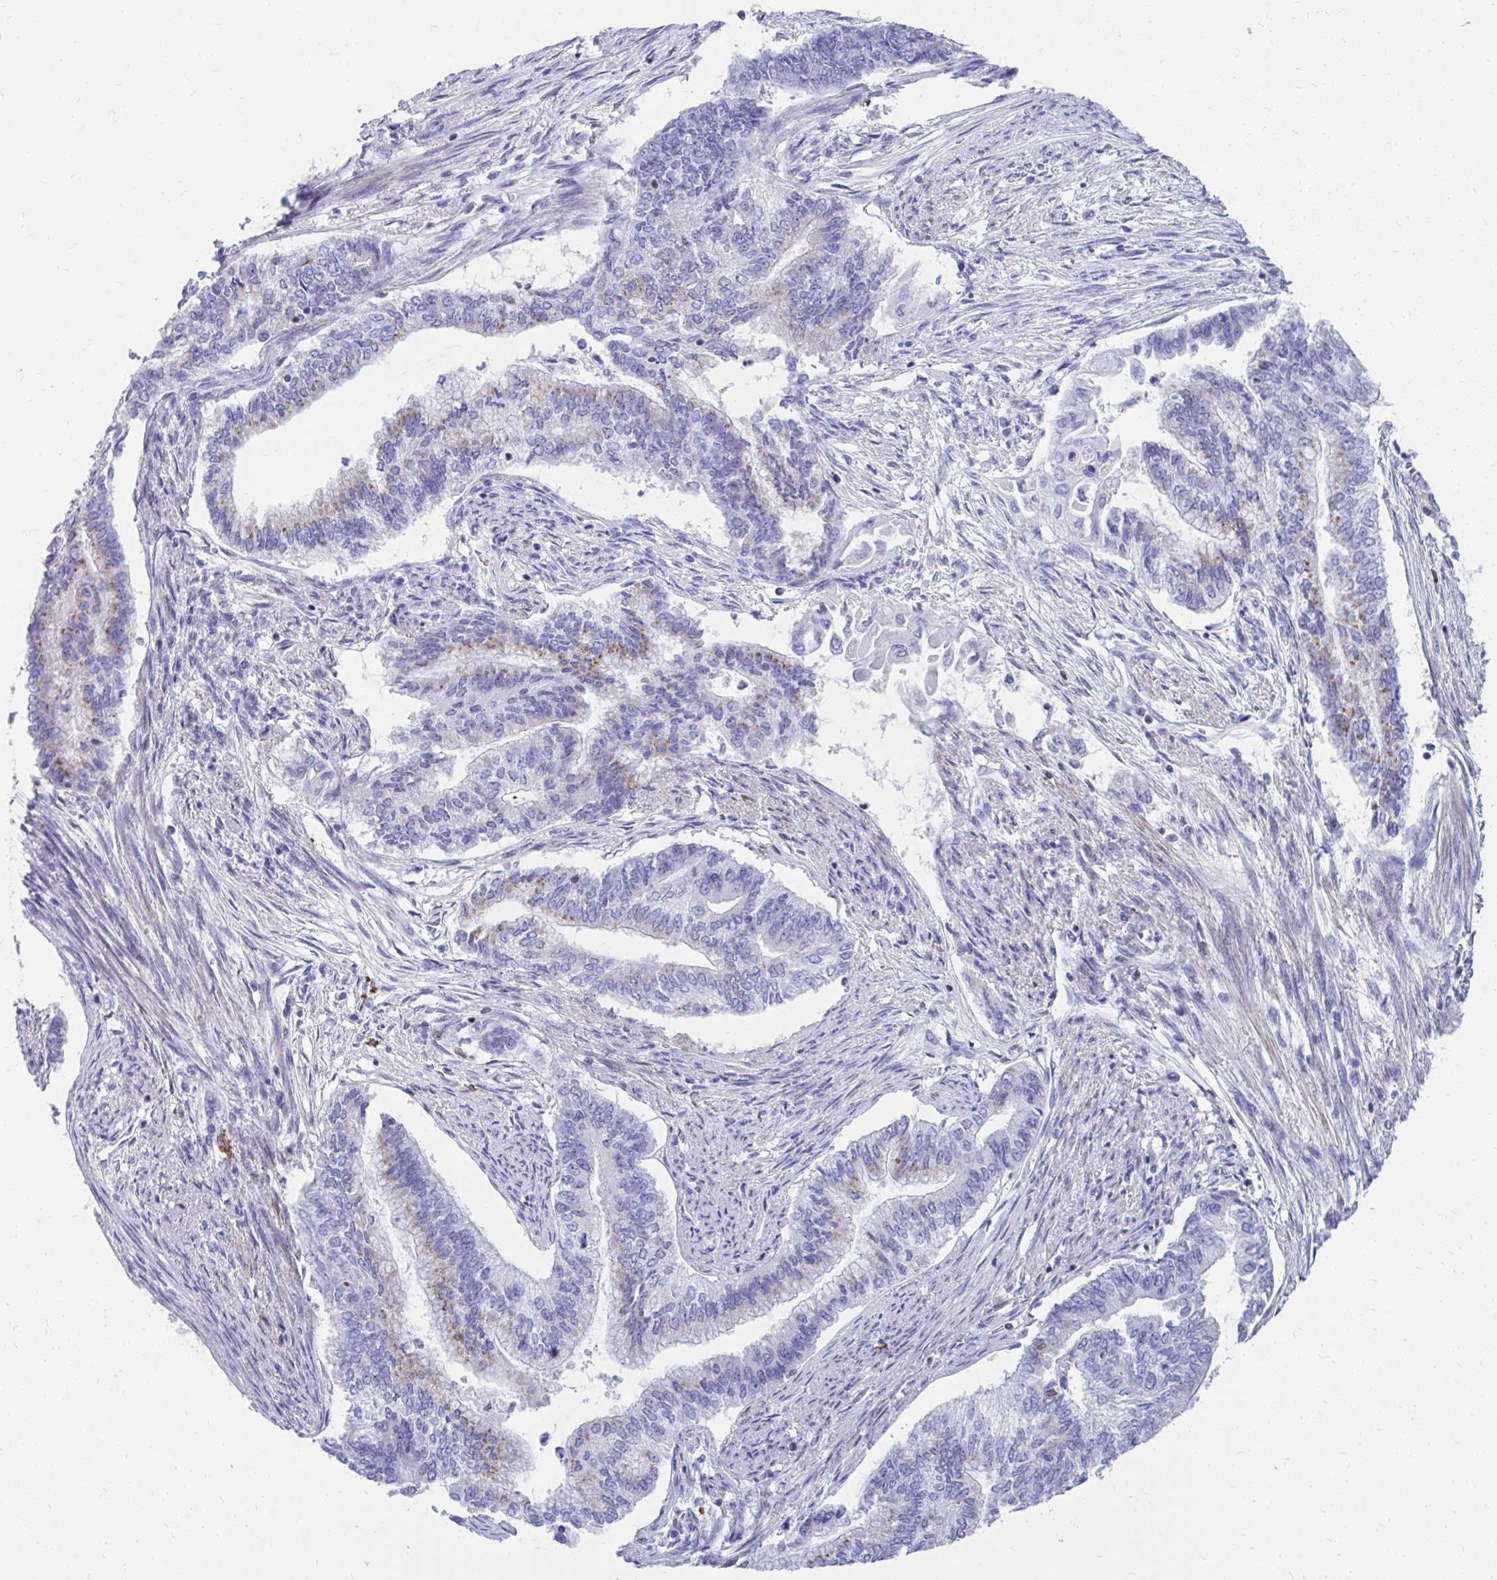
{"staining": {"intensity": "weak", "quantity": "25%-75%", "location": "cytoplasmic/membranous"}, "tissue": "endometrial cancer", "cell_type": "Tumor cells", "image_type": "cancer", "snomed": [{"axis": "morphology", "description": "Adenocarcinoma, NOS"}, {"axis": "topography", "description": "Endometrium"}], "caption": "Tumor cells reveal weak cytoplasmic/membranous expression in approximately 25%-75% of cells in adenocarcinoma (endometrial).", "gene": "RUNX3", "patient": {"sex": "female", "age": 65}}